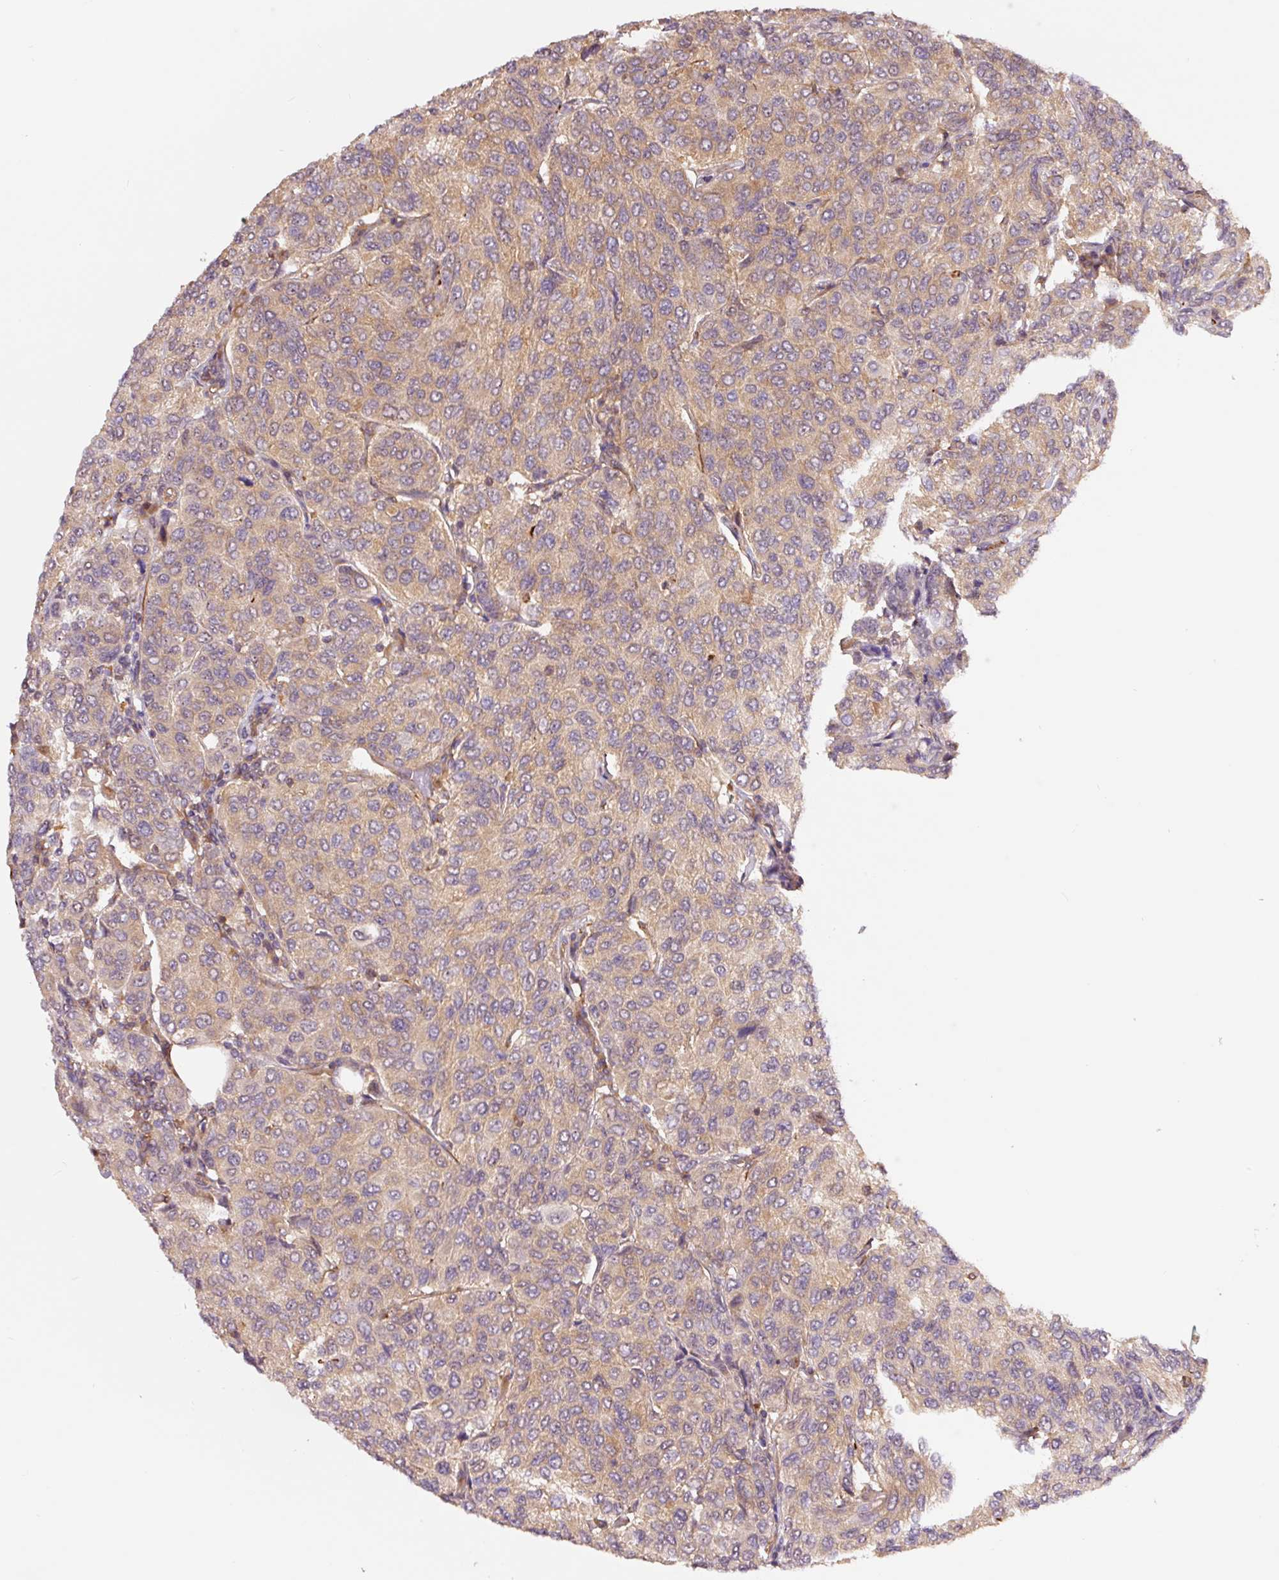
{"staining": {"intensity": "weak", "quantity": ">75%", "location": "cytoplasmic/membranous"}, "tissue": "breast cancer", "cell_type": "Tumor cells", "image_type": "cancer", "snomed": [{"axis": "morphology", "description": "Duct carcinoma"}, {"axis": "topography", "description": "Breast"}], "caption": "Protein expression by immunohistochemistry exhibits weak cytoplasmic/membranous staining in about >75% of tumor cells in breast cancer (infiltrating ductal carcinoma).", "gene": "PCK2", "patient": {"sex": "female", "age": 55}}